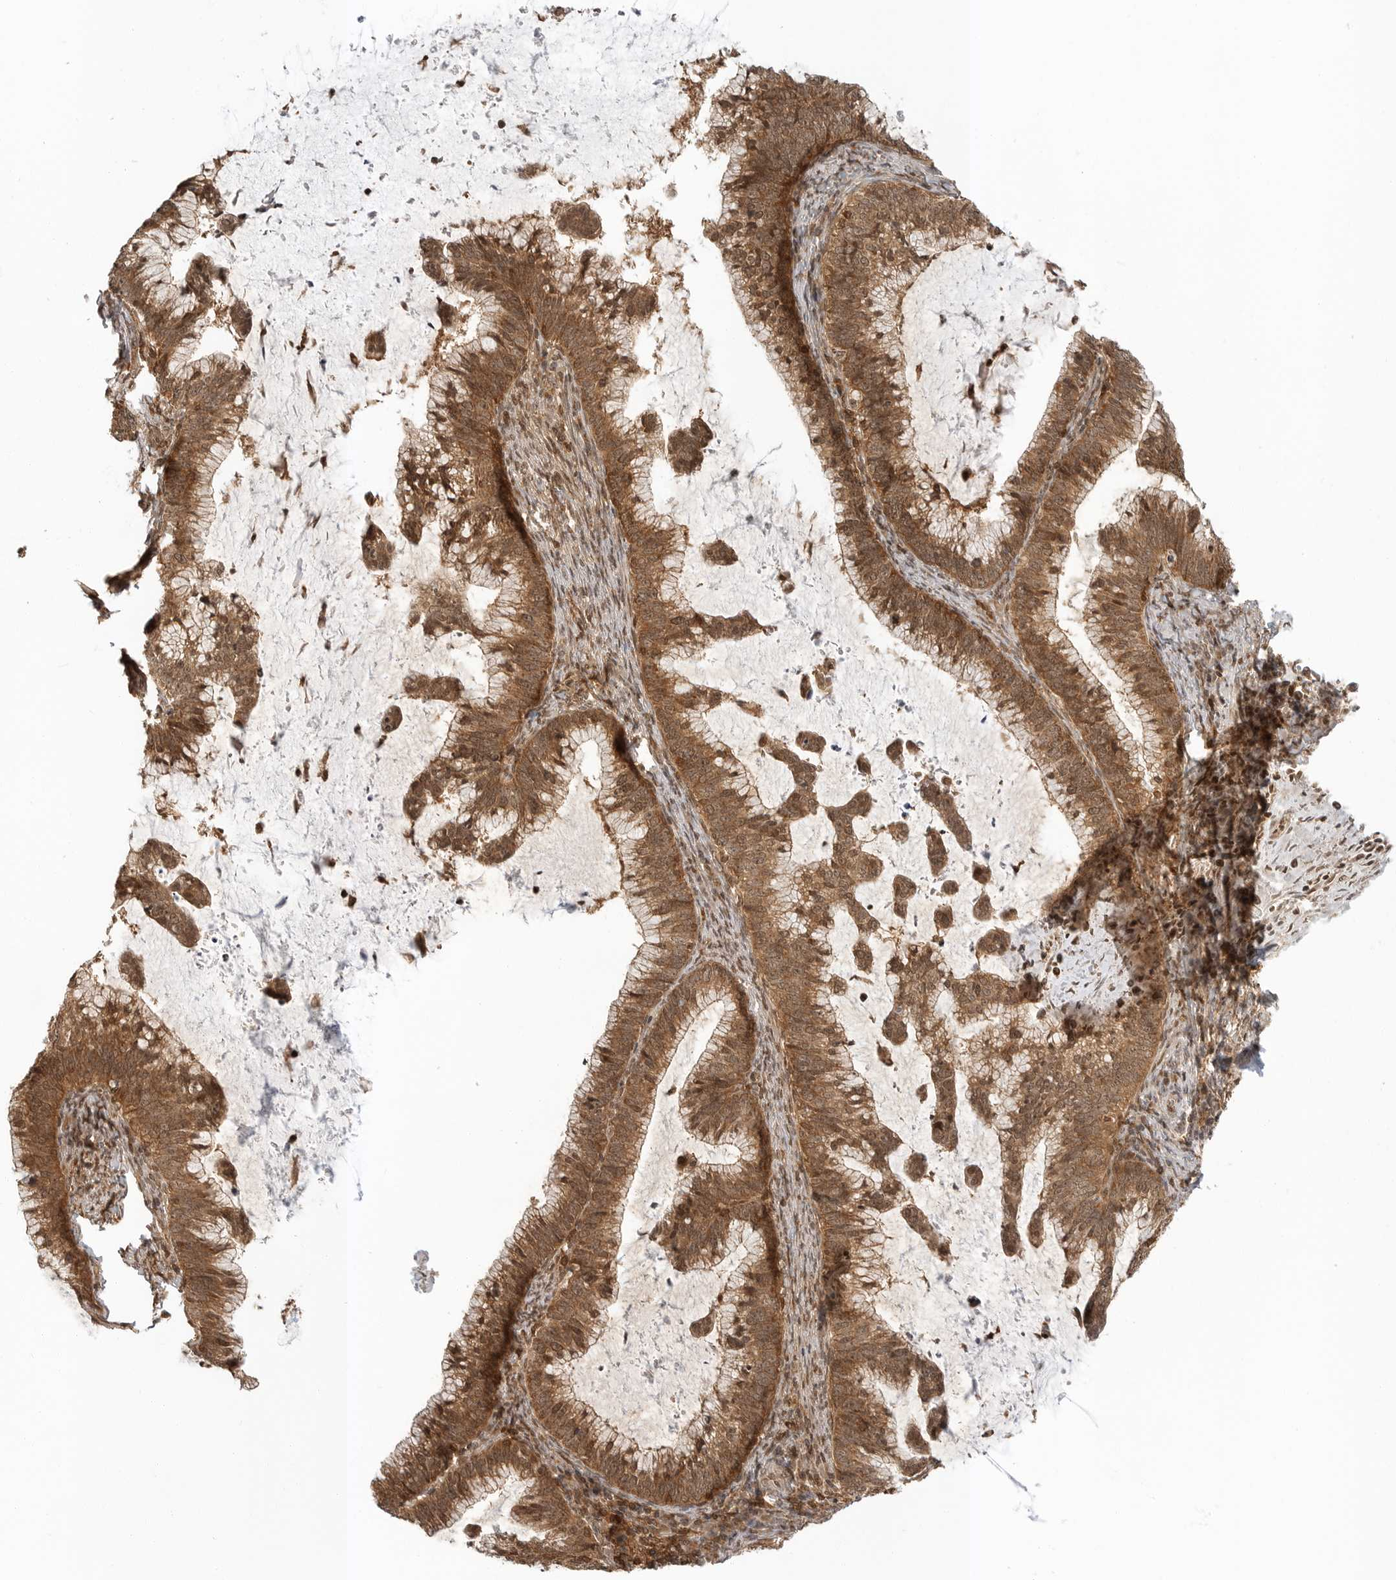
{"staining": {"intensity": "strong", "quantity": ">75%", "location": "cytoplasmic/membranous,nuclear"}, "tissue": "cervical cancer", "cell_type": "Tumor cells", "image_type": "cancer", "snomed": [{"axis": "morphology", "description": "Adenocarcinoma, NOS"}, {"axis": "topography", "description": "Cervix"}], "caption": "Cervical adenocarcinoma stained with a protein marker demonstrates strong staining in tumor cells.", "gene": "SZRD1", "patient": {"sex": "female", "age": 36}}